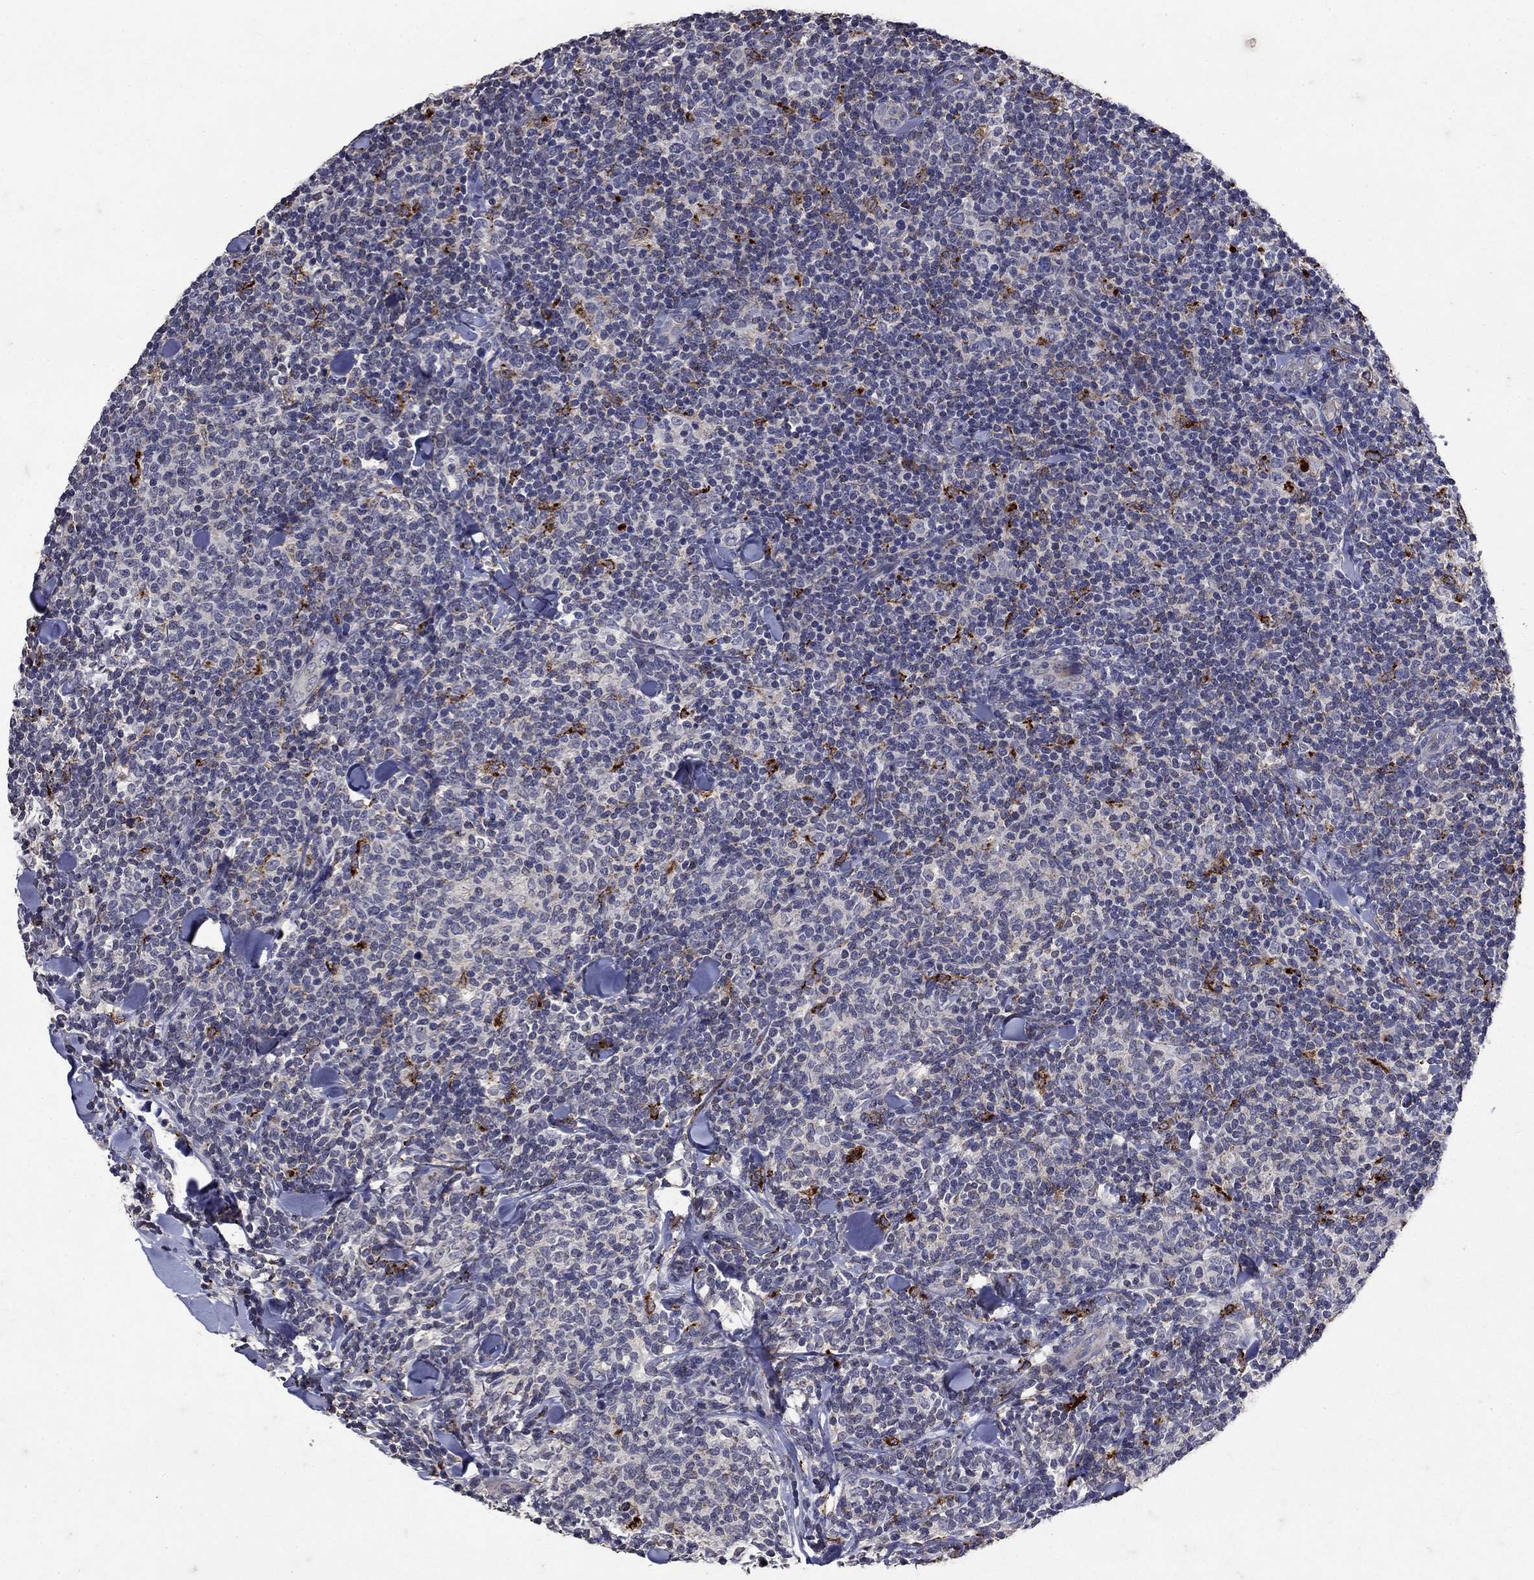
{"staining": {"intensity": "negative", "quantity": "none", "location": "none"}, "tissue": "lymphoma", "cell_type": "Tumor cells", "image_type": "cancer", "snomed": [{"axis": "morphology", "description": "Malignant lymphoma, non-Hodgkin's type, Low grade"}, {"axis": "topography", "description": "Lymph node"}], "caption": "There is no significant positivity in tumor cells of lymphoma. (Immunohistochemistry, brightfield microscopy, high magnification).", "gene": "NPC2", "patient": {"sex": "female", "age": 56}}